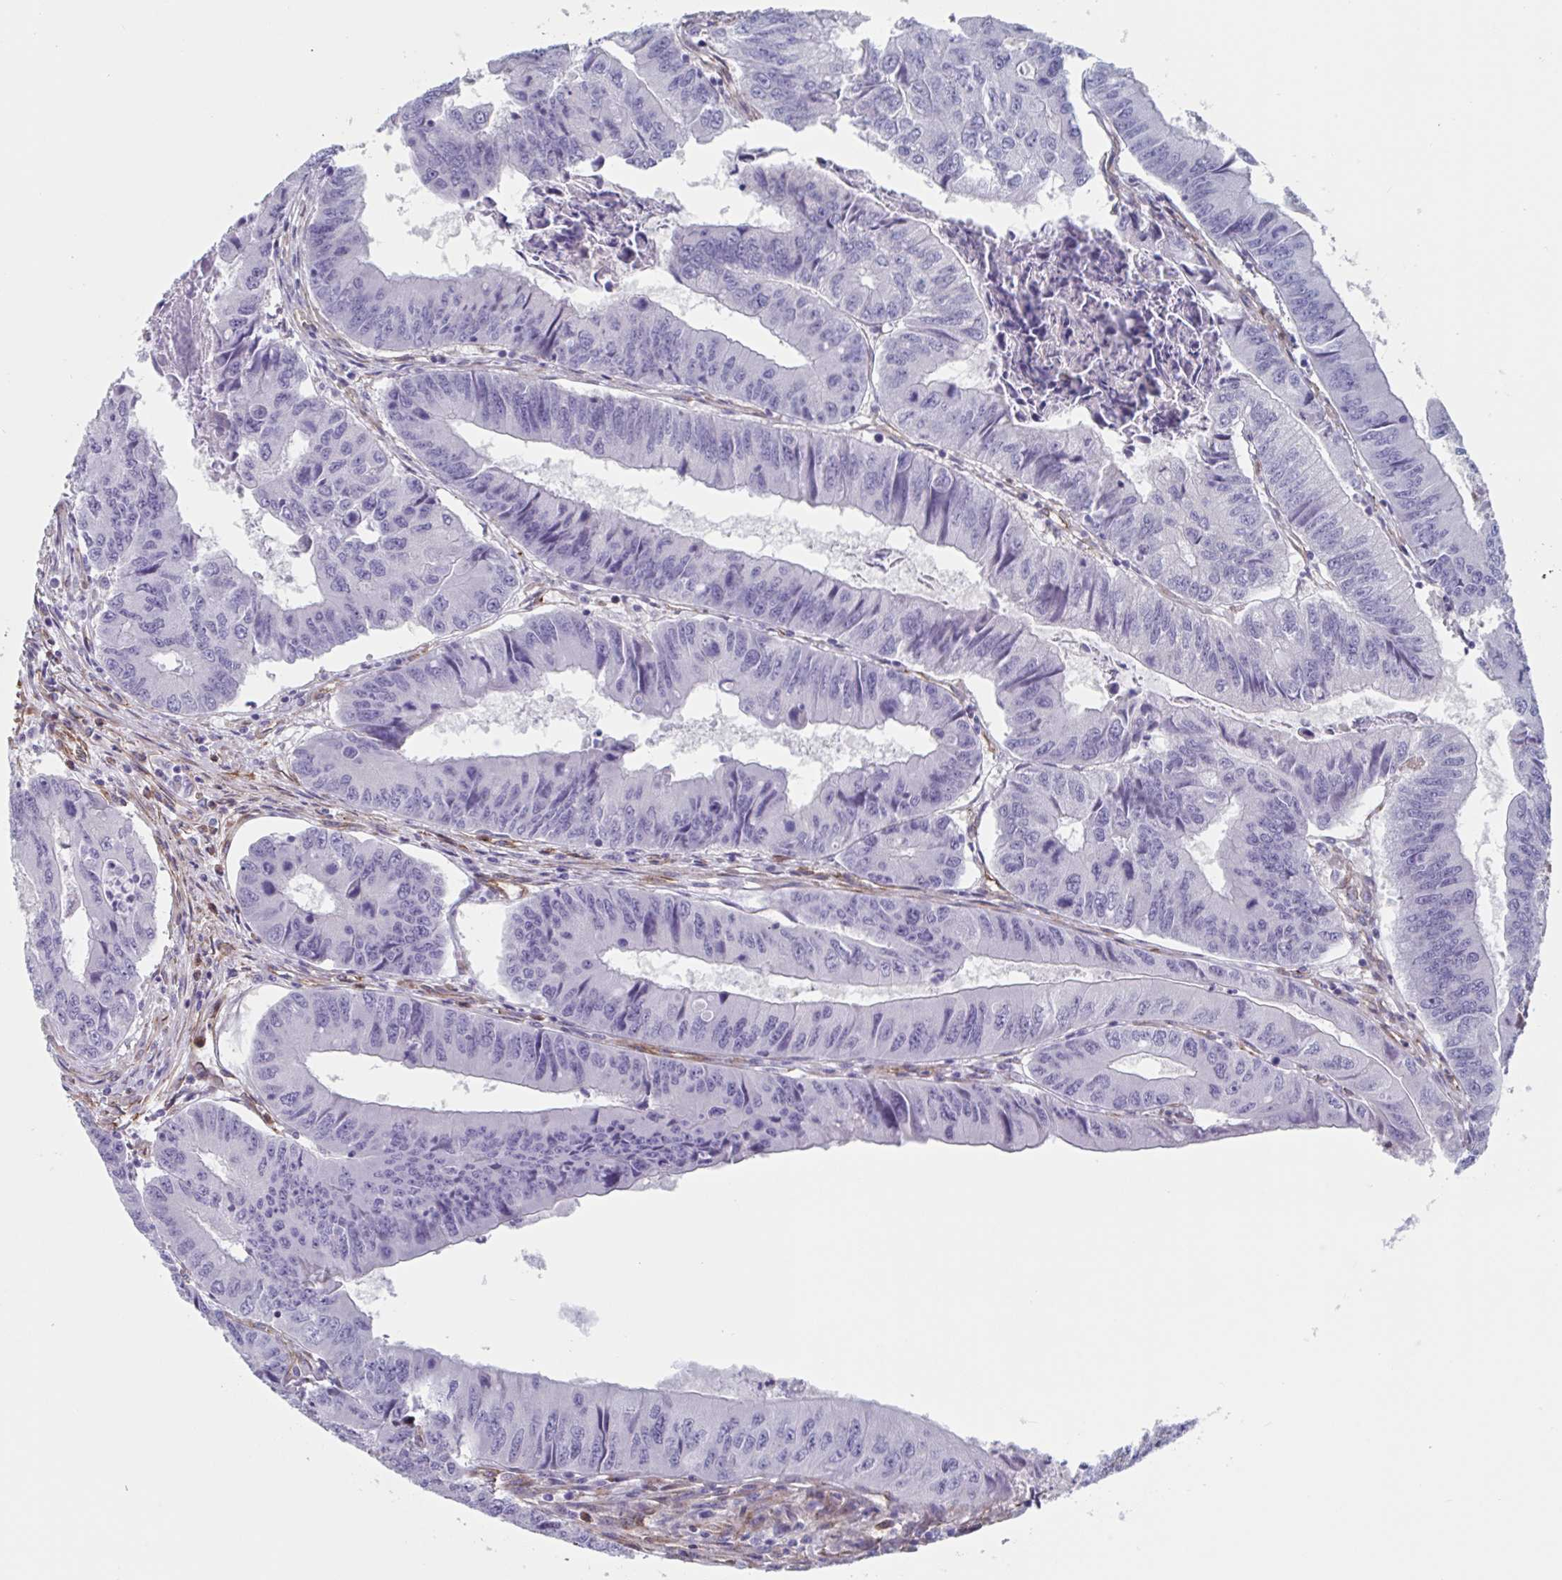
{"staining": {"intensity": "negative", "quantity": "none", "location": "none"}, "tissue": "colorectal cancer", "cell_type": "Tumor cells", "image_type": "cancer", "snomed": [{"axis": "morphology", "description": "Adenocarcinoma, NOS"}, {"axis": "topography", "description": "Colon"}], "caption": "Colorectal adenocarcinoma was stained to show a protein in brown. There is no significant positivity in tumor cells.", "gene": "CITED4", "patient": {"sex": "male", "age": 53}}